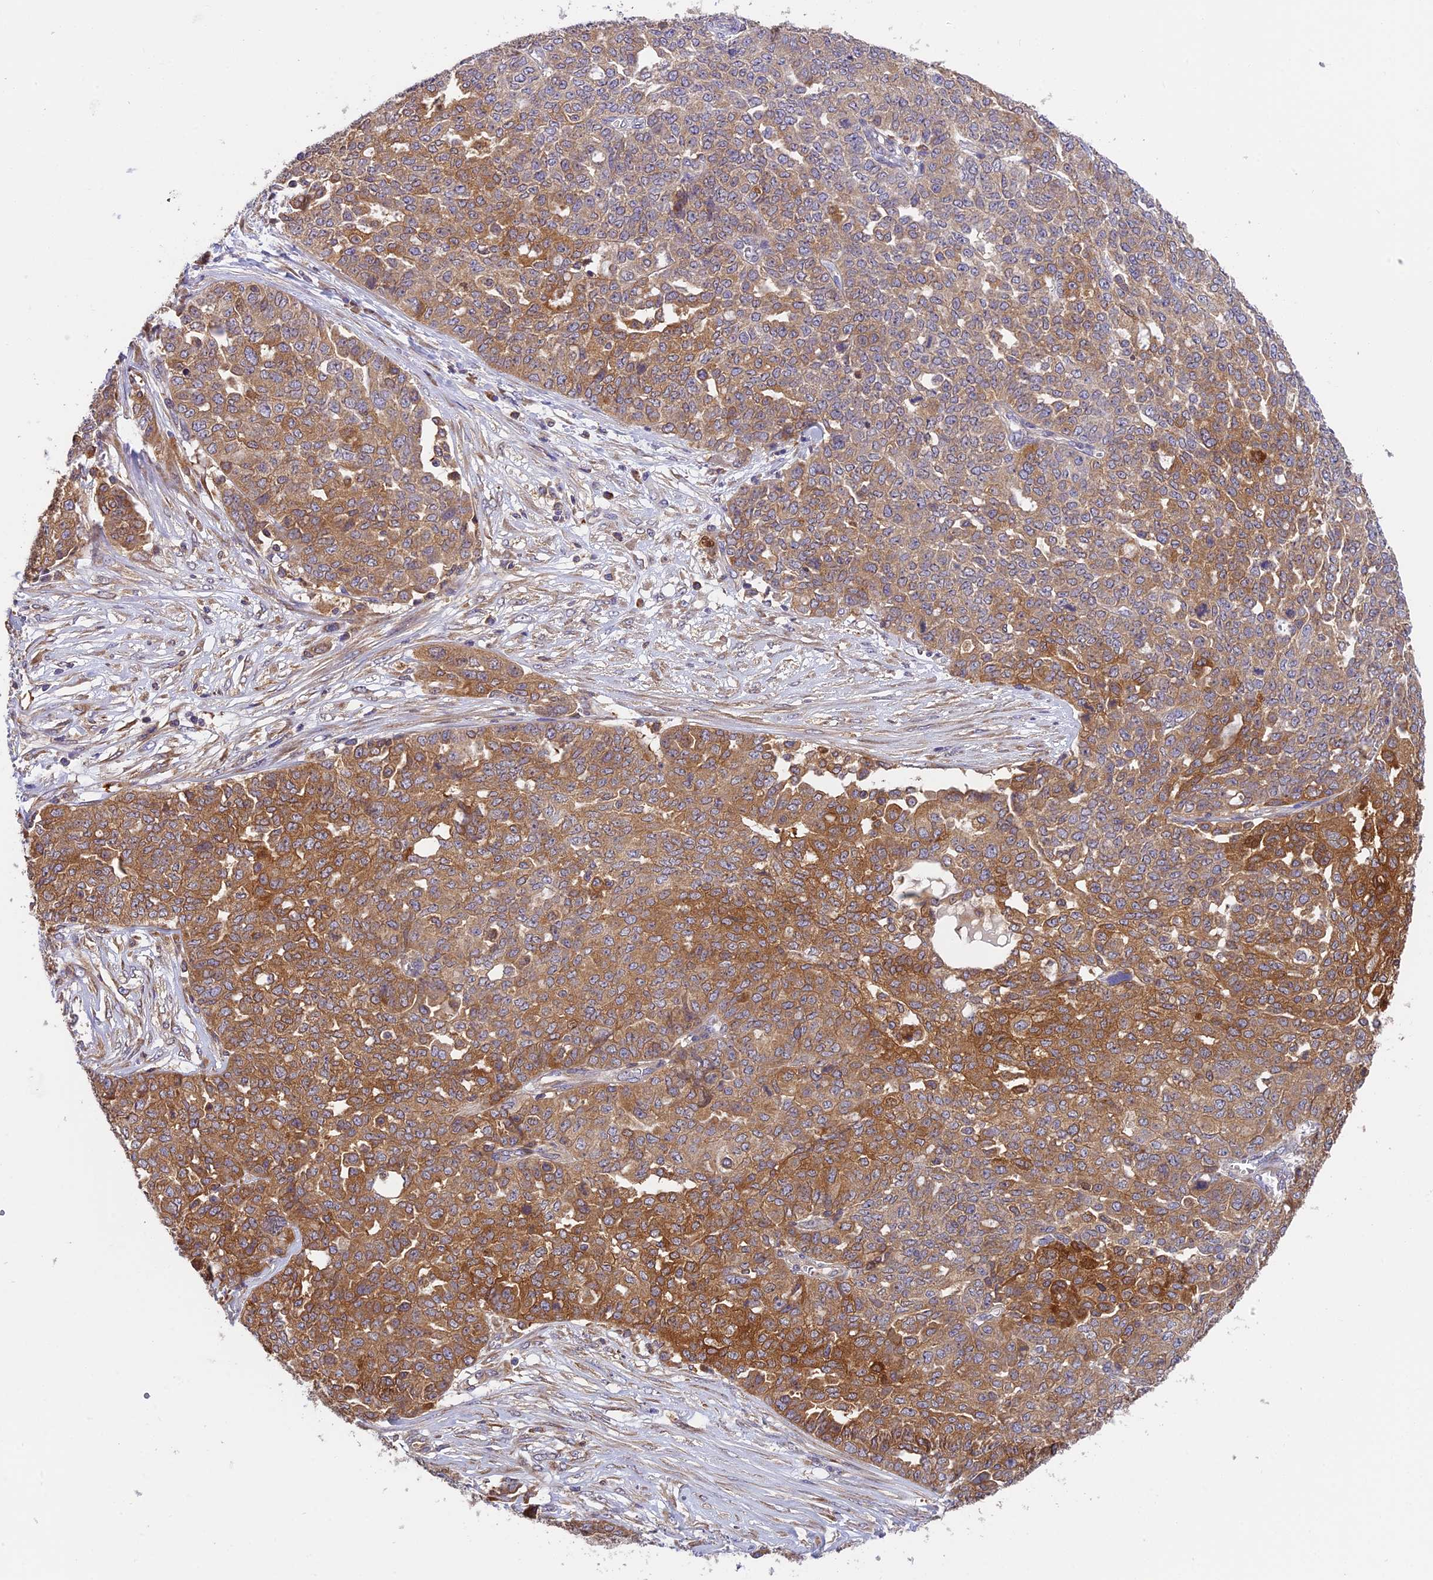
{"staining": {"intensity": "moderate", "quantity": ">75%", "location": "cytoplasmic/membranous"}, "tissue": "ovarian cancer", "cell_type": "Tumor cells", "image_type": "cancer", "snomed": [{"axis": "morphology", "description": "Cystadenocarcinoma, serous, NOS"}, {"axis": "topography", "description": "Soft tissue"}, {"axis": "topography", "description": "Ovary"}], "caption": "Ovarian cancer stained with DAB IHC reveals medium levels of moderate cytoplasmic/membranous expression in about >75% of tumor cells.", "gene": "IPO5", "patient": {"sex": "female", "age": 57}}